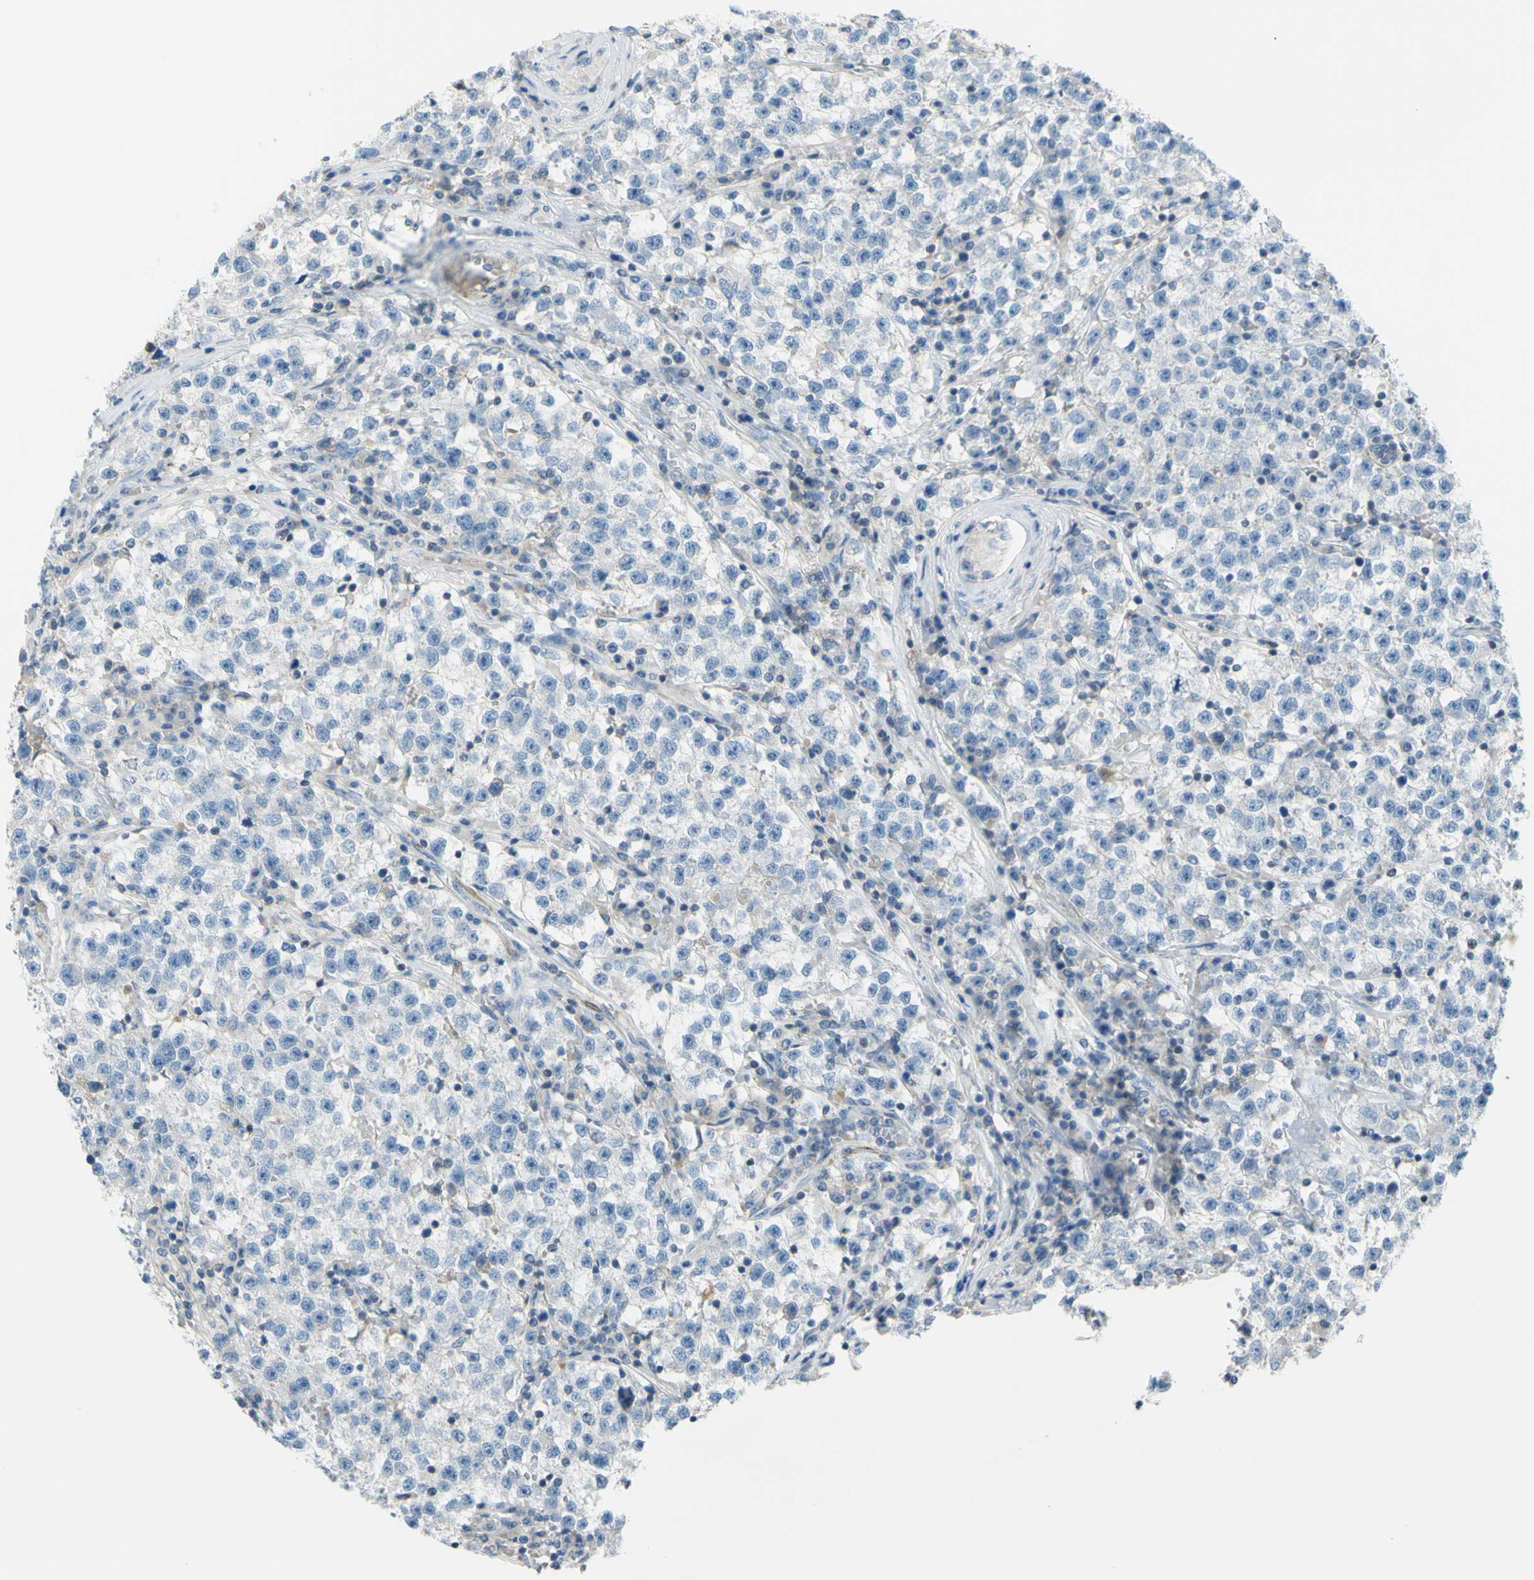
{"staining": {"intensity": "negative", "quantity": "none", "location": "none"}, "tissue": "testis cancer", "cell_type": "Tumor cells", "image_type": "cancer", "snomed": [{"axis": "morphology", "description": "Seminoma, NOS"}, {"axis": "topography", "description": "Testis"}], "caption": "Immunohistochemistry (IHC) of human testis seminoma reveals no positivity in tumor cells. (Immunohistochemistry, brightfield microscopy, high magnification).", "gene": "PRRG2", "patient": {"sex": "male", "age": 22}}